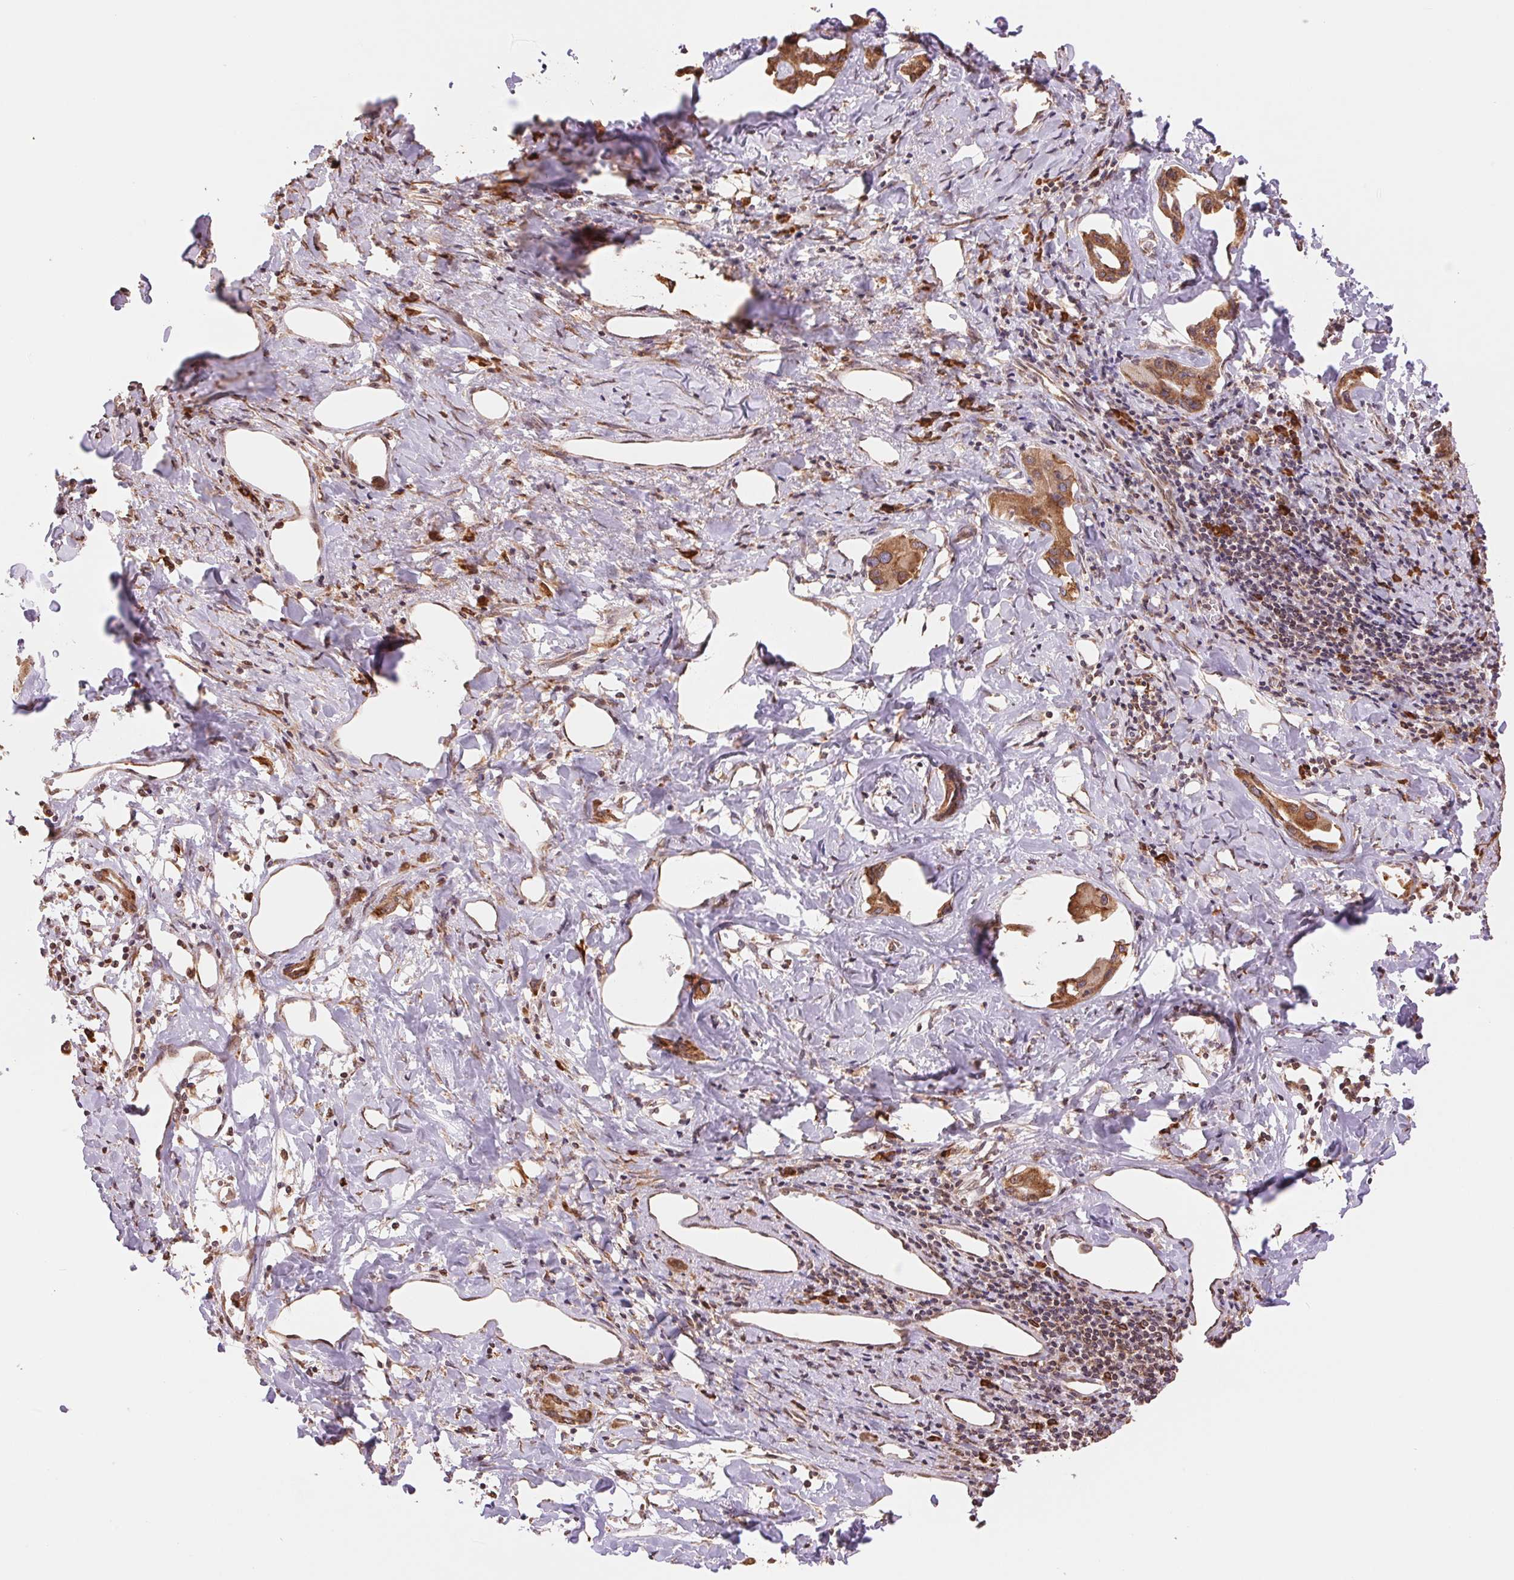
{"staining": {"intensity": "moderate", "quantity": ">75%", "location": "cytoplasmic/membranous"}, "tissue": "liver cancer", "cell_type": "Tumor cells", "image_type": "cancer", "snomed": [{"axis": "morphology", "description": "Cholangiocarcinoma"}, {"axis": "topography", "description": "Liver"}], "caption": "Immunohistochemistry (DAB (3,3'-diaminobenzidine)) staining of cholangiocarcinoma (liver) shows moderate cytoplasmic/membranous protein expression in about >75% of tumor cells.", "gene": "RPN1", "patient": {"sex": "male", "age": 59}}